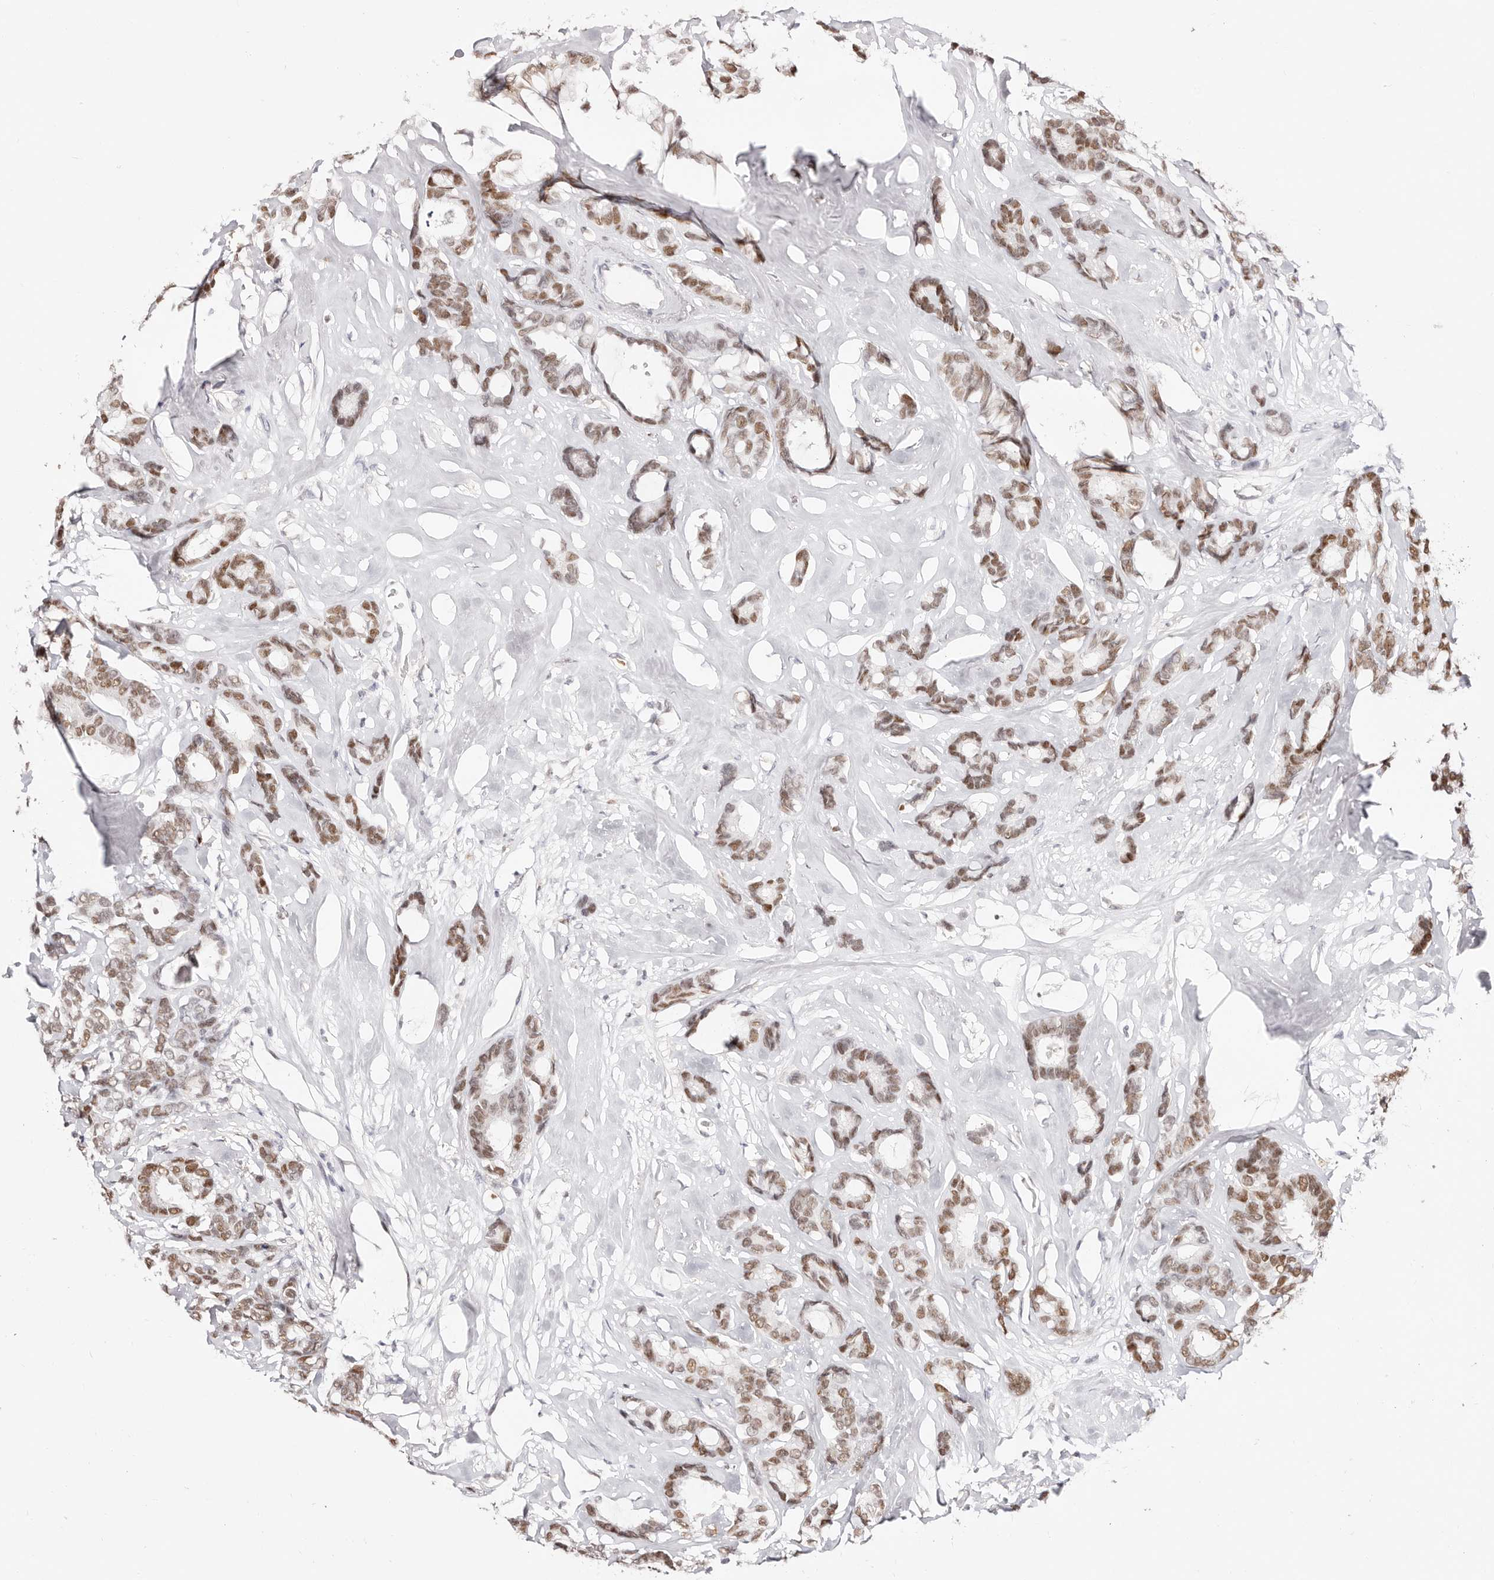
{"staining": {"intensity": "moderate", "quantity": ">75%", "location": "nuclear"}, "tissue": "breast cancer", "cell_type": "Tumor cells", "image_type": "cancer", "snomed": [{"axis": "morphology", "description": "Duct carcinoma"}, {"axis": "topography", "description": "Breast"}], "caption": "Moderate nuclear positivity is present in about >75% of tumor cells in intraductal carcinoma (breast).", "gene": "TKT", "patient": {"sex": "female", "age": 87}}